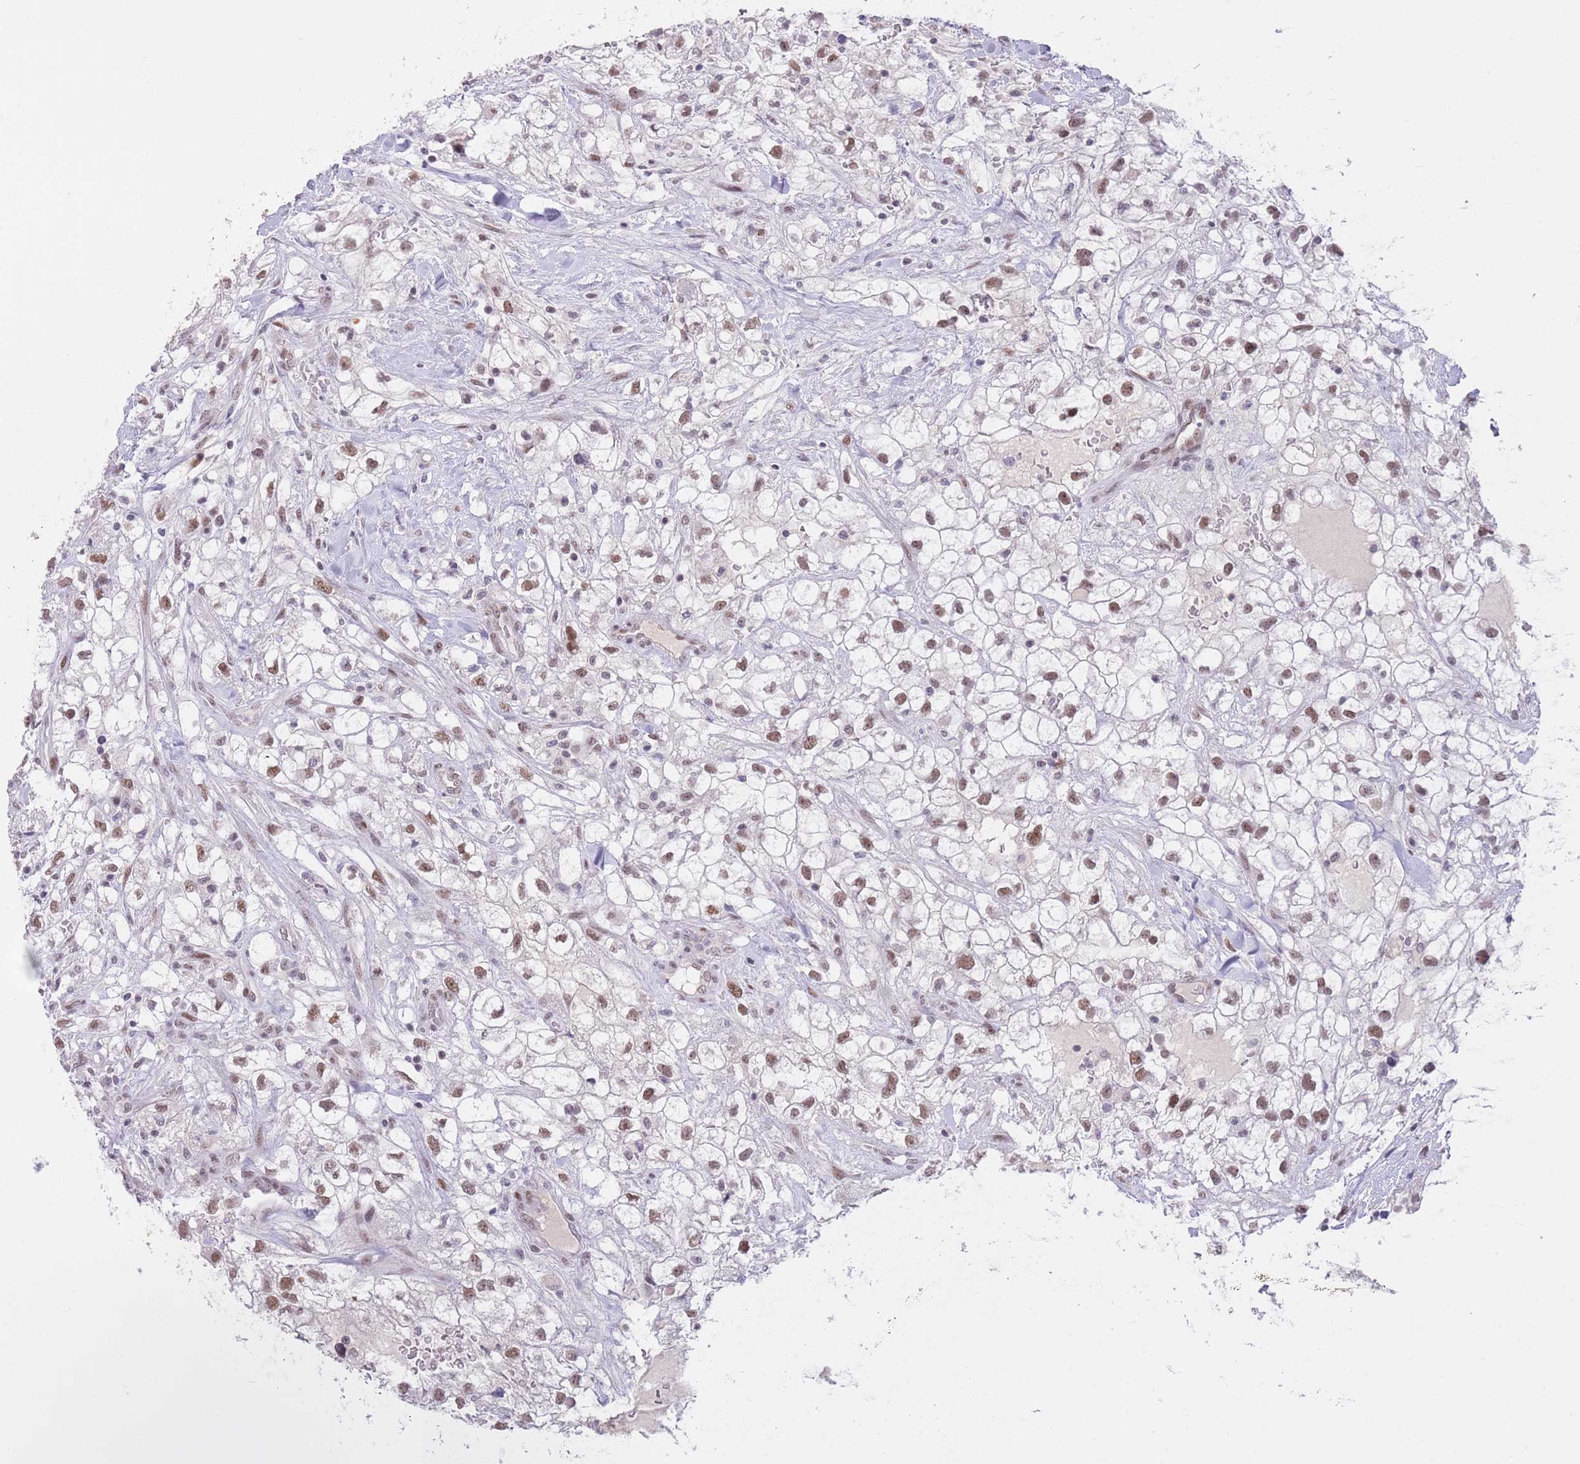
{"staining": {"intensity": "weak", "quantity": ">75%", "location": "nuclear"}, "tissue": "renal cancer", "cell_type": "Tumor cells", "image_type": "cancer", "snomed": [{"axis": "morphology", "description": "Adenocarcinoma, NOS"}, {"axis": "topography", "description": "Kidney"}], "caption": "Weak nuclear positivity is identified in approximately >75% of tumor cells in adenocarcinoma (renal).", "gene": "RFX1", "patient": {"sex": "male", "age": 59}}